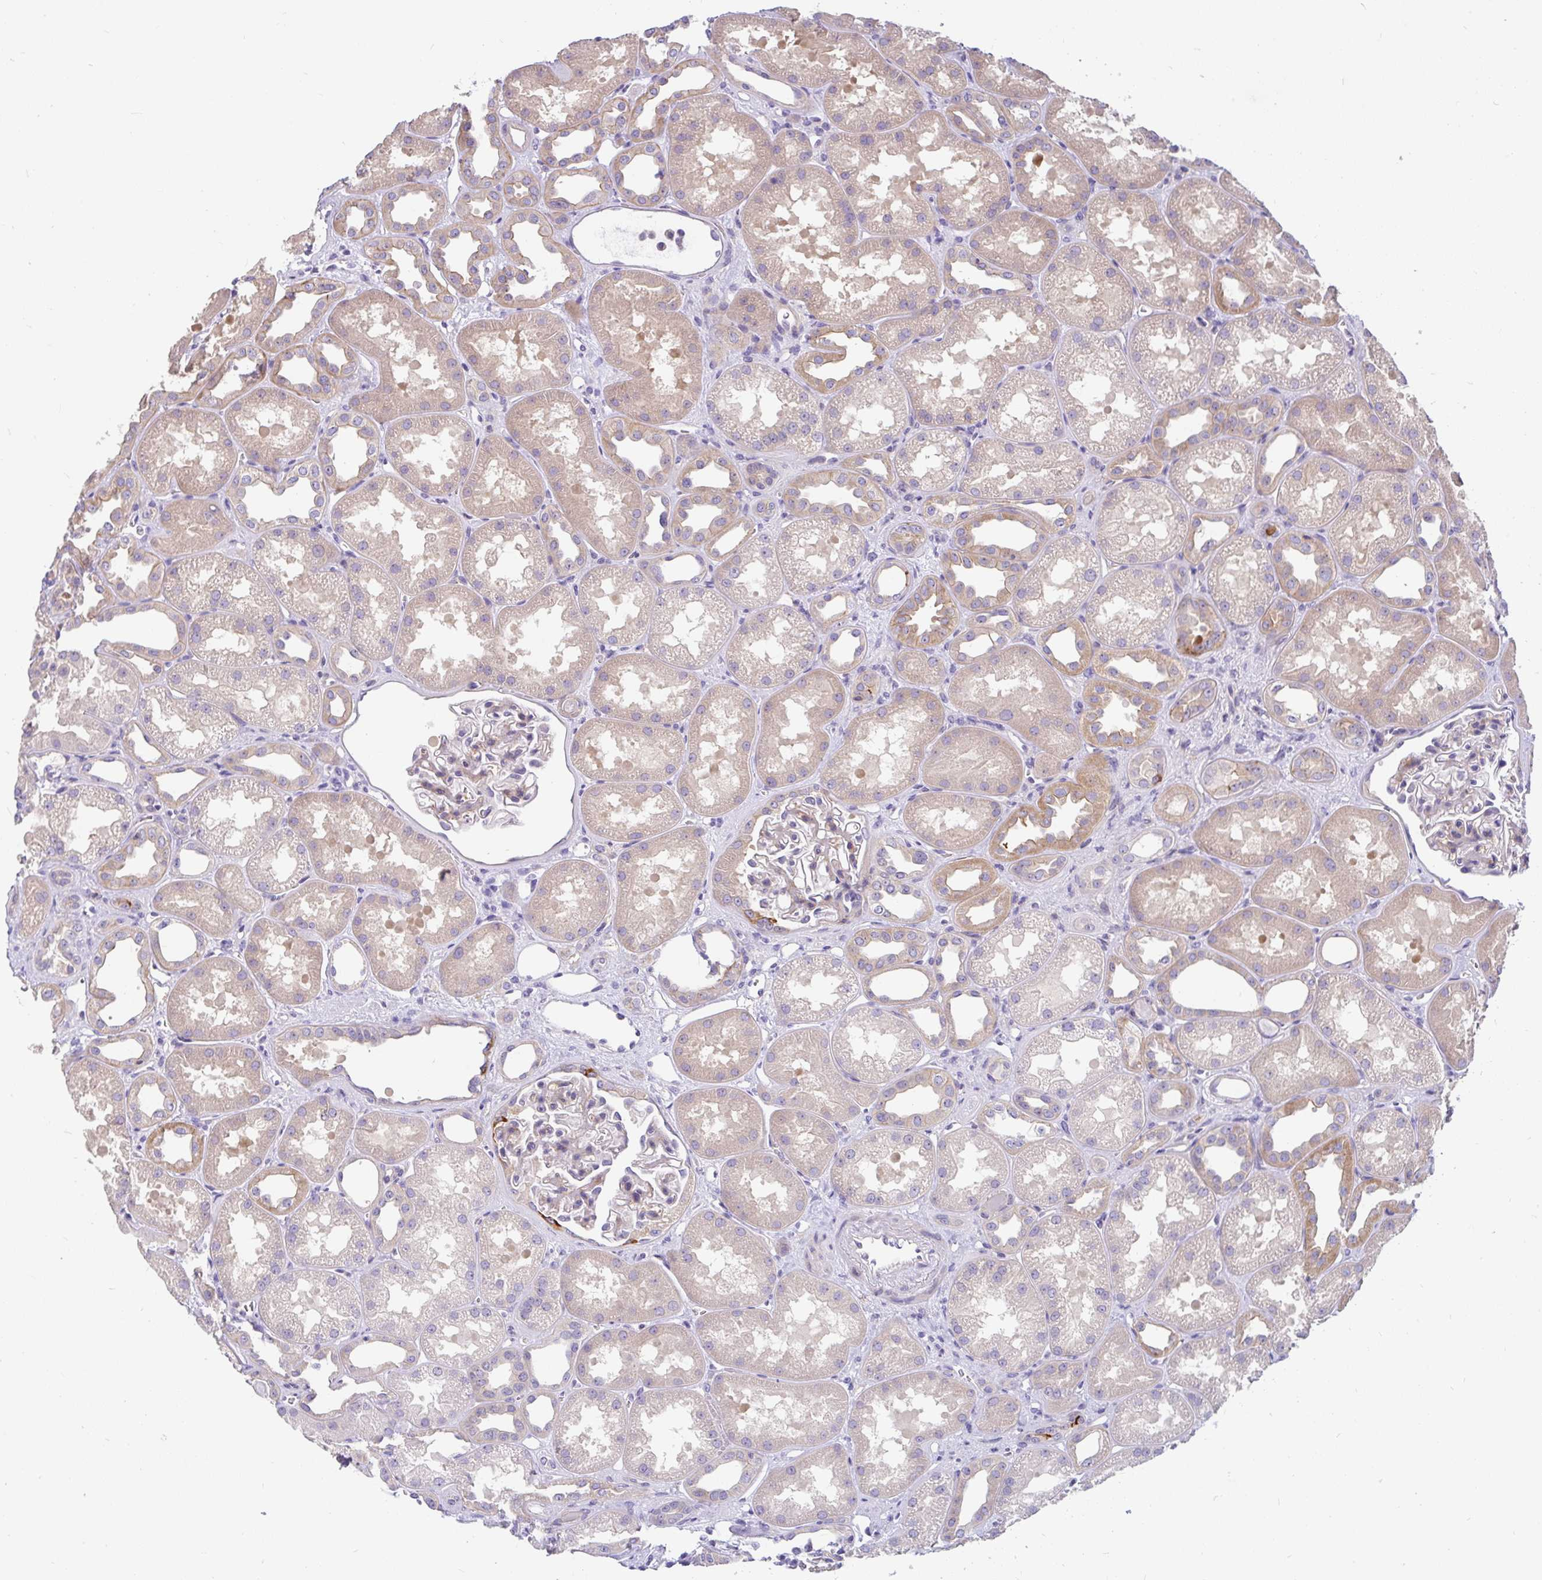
{"staining": {"intensity": "moderate", "quantity": "<25%", "location": "cytoplasmic/membranous"}, "tissue": "kidney", "cell_type": "Cells in glomeruli", "image_type": "normal", "snomed": [{"axis": "morphology", "description": "Normal tissue, NOS"}, {"axis": "topography", "description": "Kidney"}], "caption": "Immunohistochemical staining of normal kidney exhibits low levels of moderate cytoplasmic/membranous staining in approximately <25% of cells in glomeruli.", "gene": "LRRC26", "patient": {"sex": "male", "age": 61}}